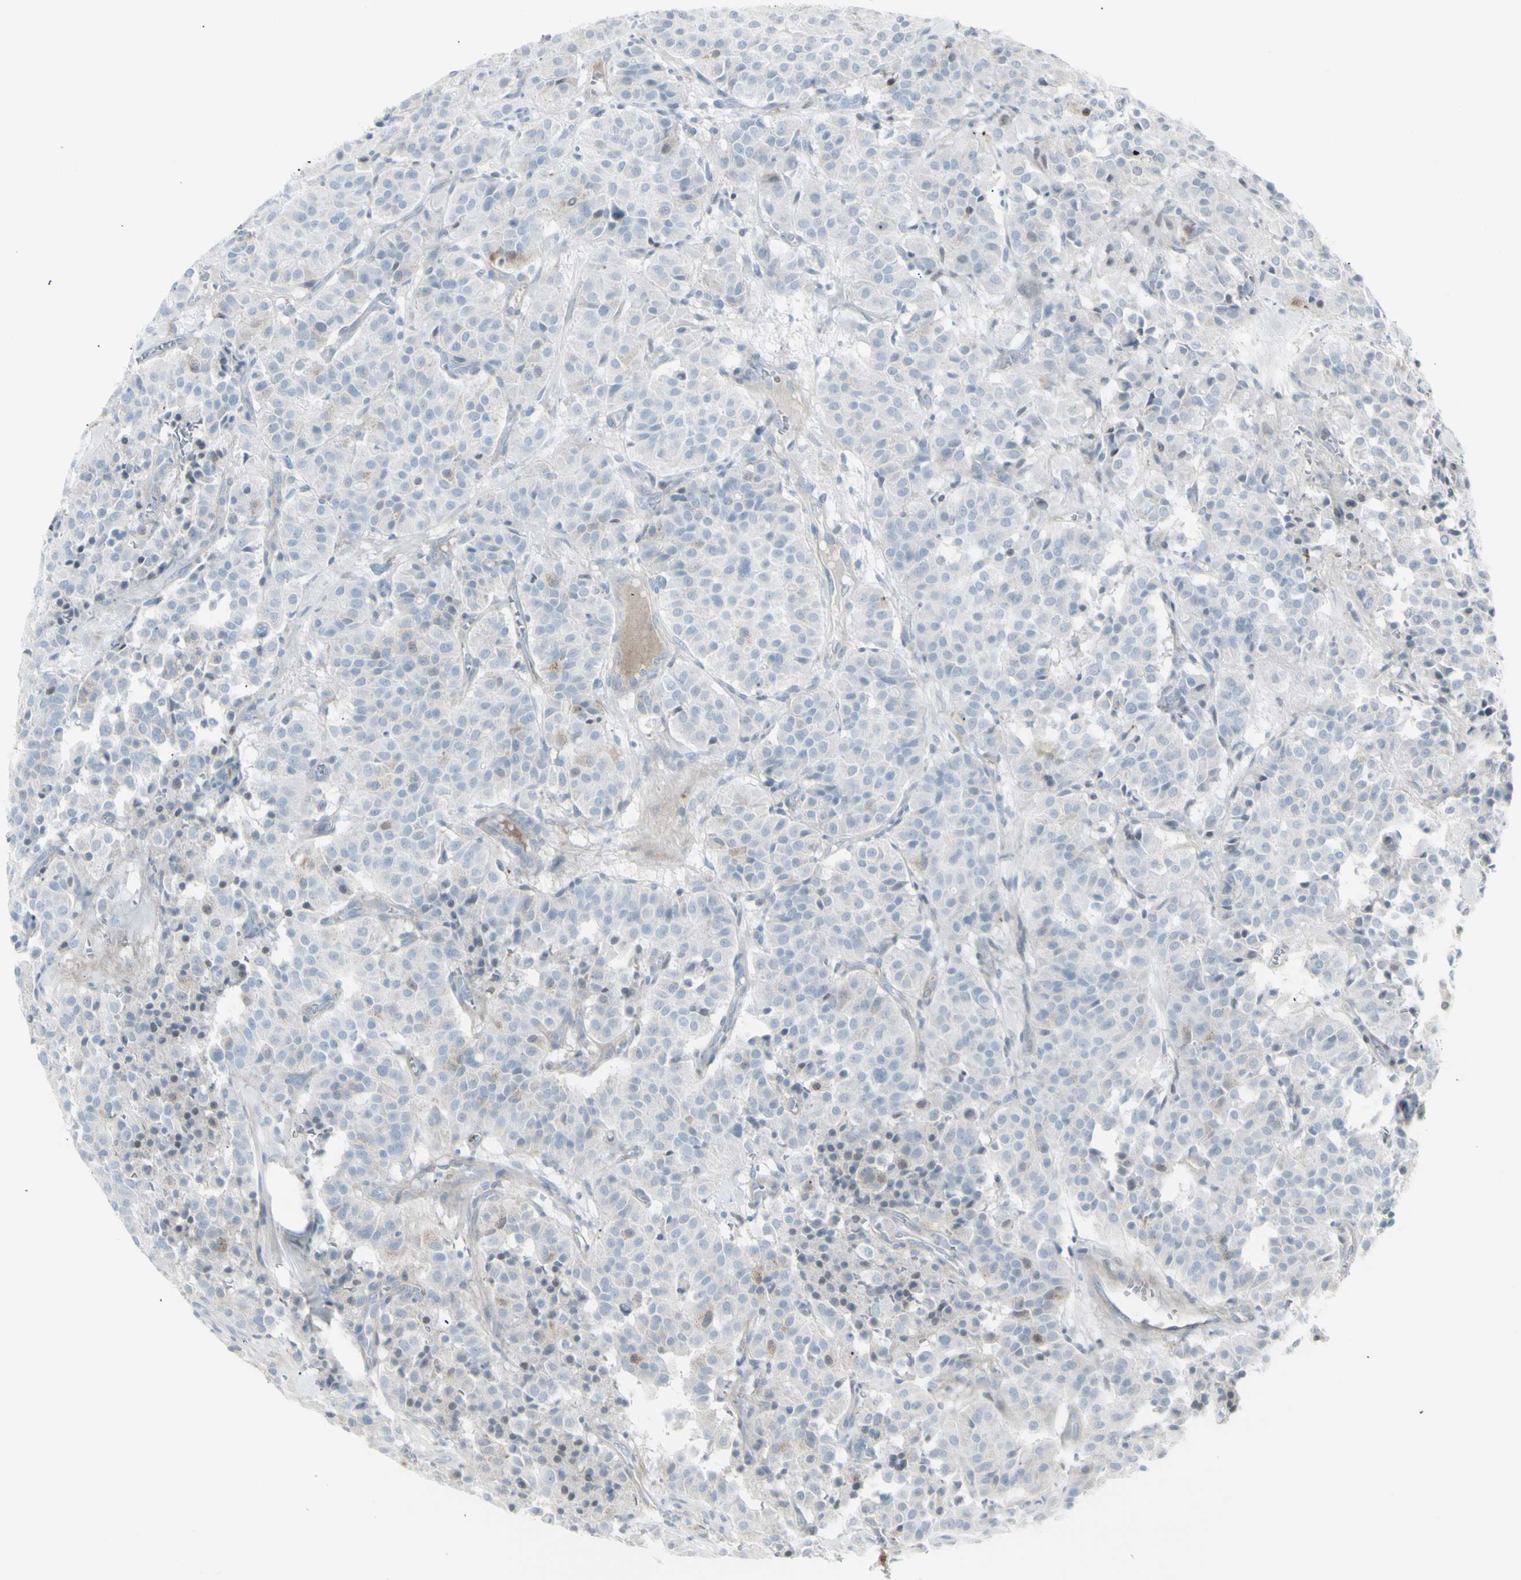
{"staining": {"intensity": "weak", "quantity": "<25%", "location": "cytoplasmic/membranous"}, "tissue": "carcinoid", "cell_type": "Tumor cells", "image_type": "cancer", "snomed": [{"axis": "morphology", "description": "Carcinoid, malignant, NOS"}, {"axis": "topography", "description": "Lung"}], "caption": "Micrograph shows no significant protein staining in tumor cells of malignant carcinoid.", "gene": "YBX2", "patient": {"sex": "male", "age": 30}}